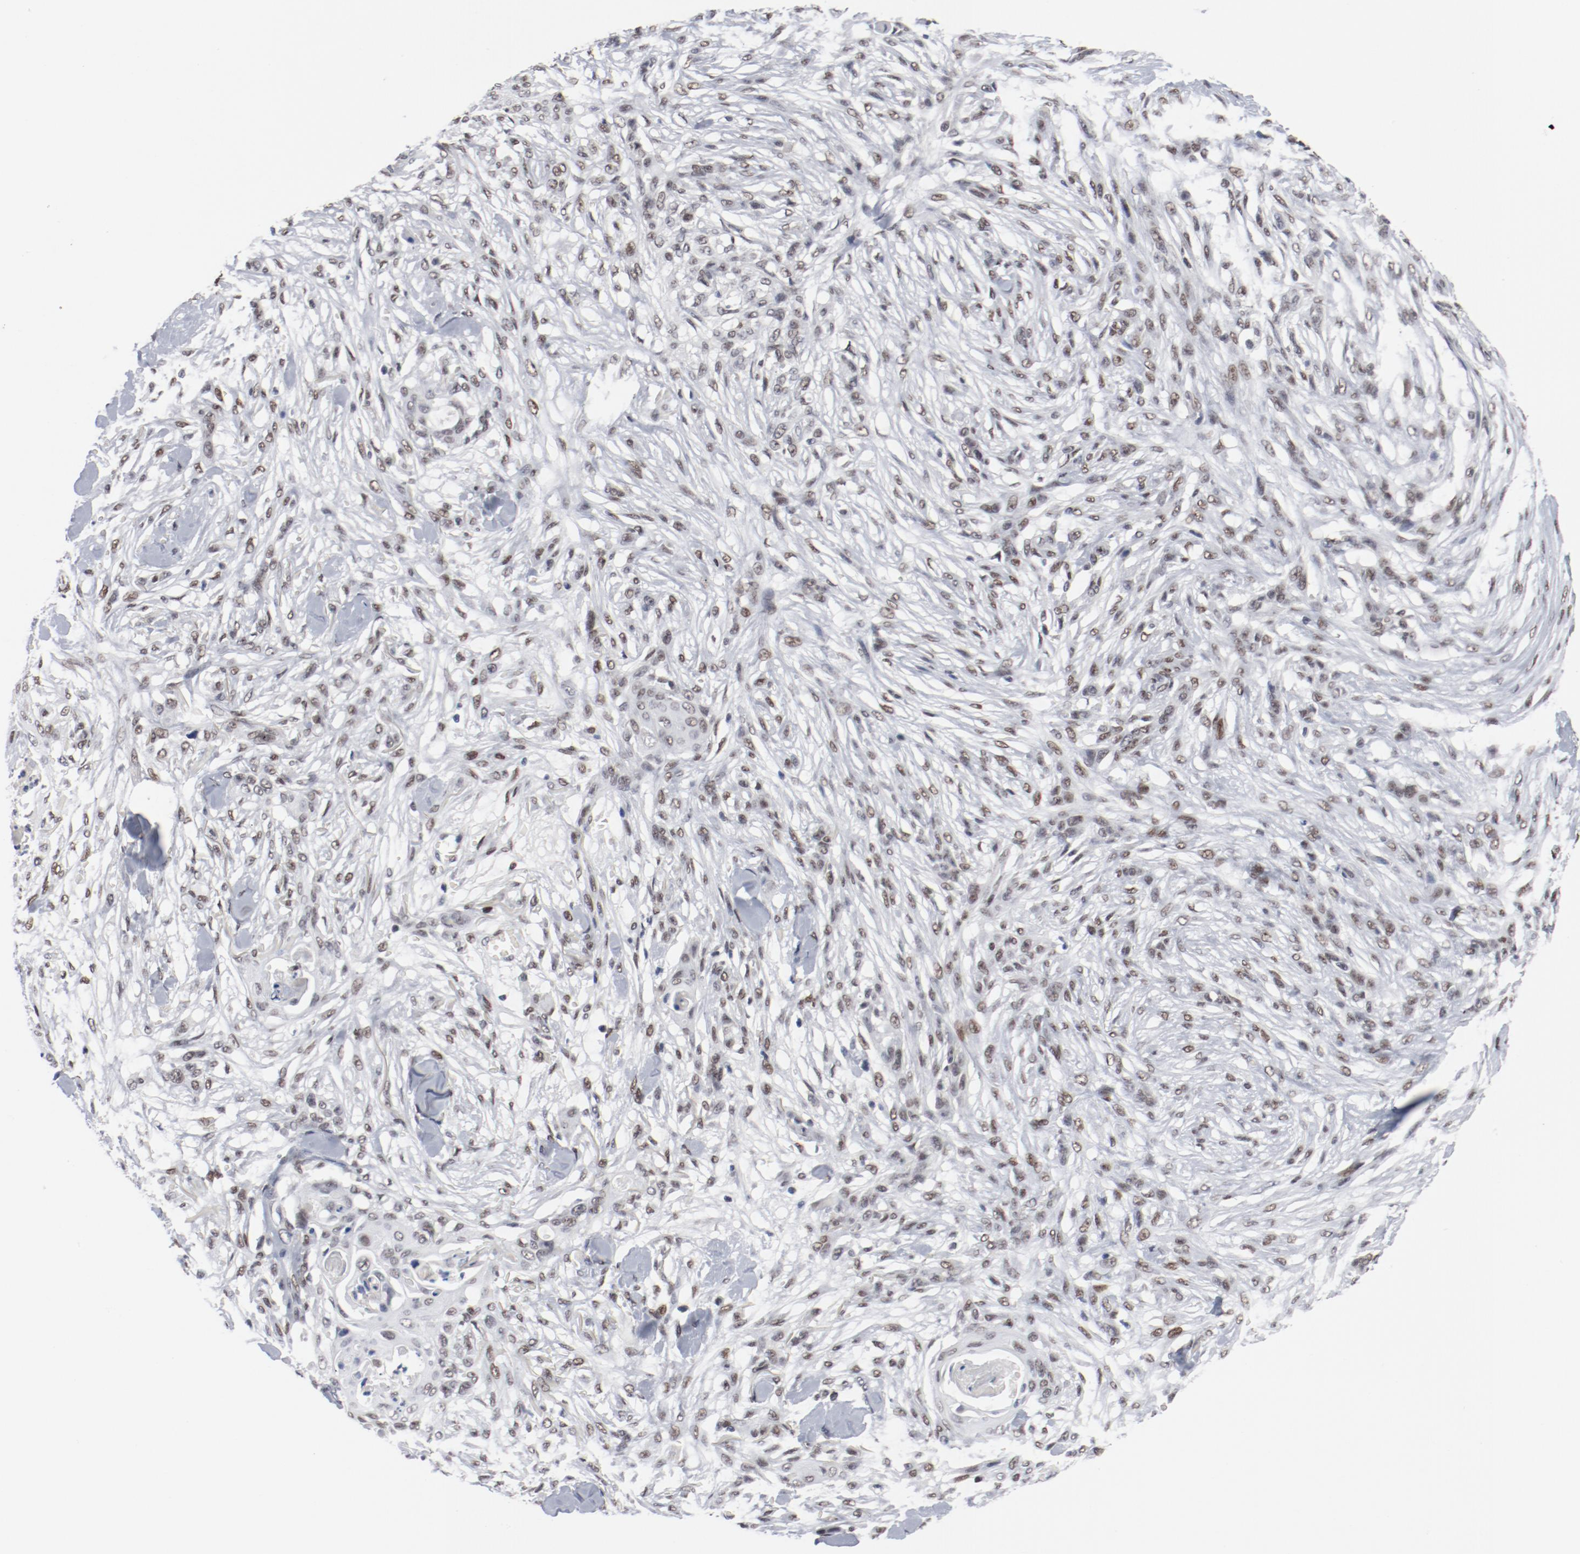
{"staining": {"intensity": "moderate", "quantity": ">75%", "location": "nuclear"}, "tissue": "skin cancer", "cell_type": "Tumor cells", "image_type": "cancer", "snomed": [{"axis": "morphology", "description": "Normal tissue, NOS"}, {"axis": "morphology", "description": "Squamous cell carcinoma, NOS"}, {"axis": "topography", "description": "Skin"}], "caption": "An image of human skin cancer (squamous cell carcinoma) stained for a protein displays moderate nuclear brown staining in tumor cells. (DAB IHC, brown staining for protein, blue staining for nuclei).", "gene": "ARNT", "patient": {"sex": "female", "age": 59}}